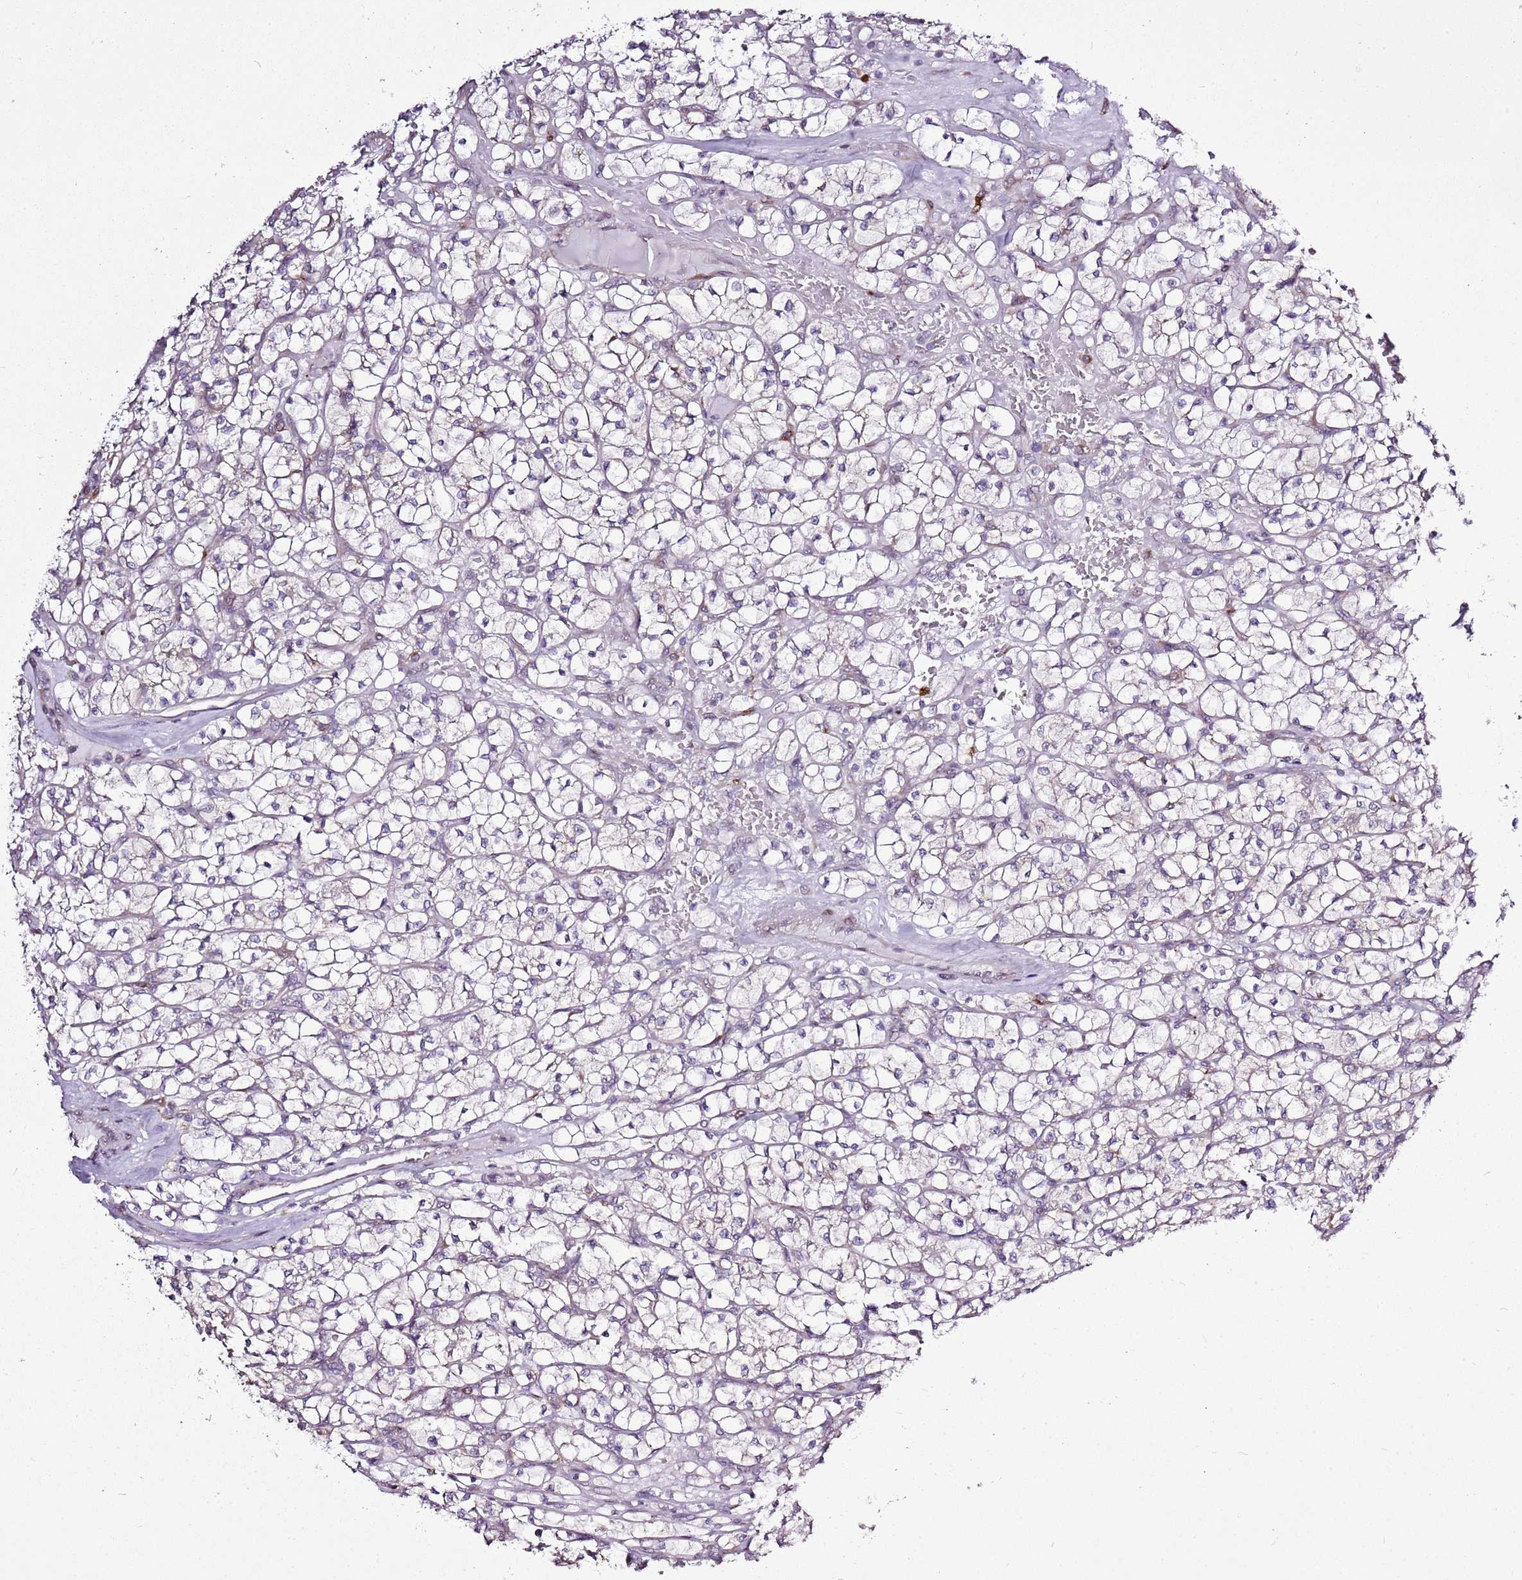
{"staining": {"intensity": "negative", "quantity": "none", "location": "none"}, "tissue": "renal cancer", "cell_type": "Tumor cells", "image_type": "cancer", "snomed": [{"axis": "morphology", "description": "Adenocarcinoma, NOS"}, {"axis": "topography", "description": "Kidney"}], "caption": "IHC micrograph of human renal cancer (adenocarcinoma) stained for a protein (brown), which displays no expression in tumor cells.", "gene": "TMED10", "patient": {"sex": "female", "age": 64}}